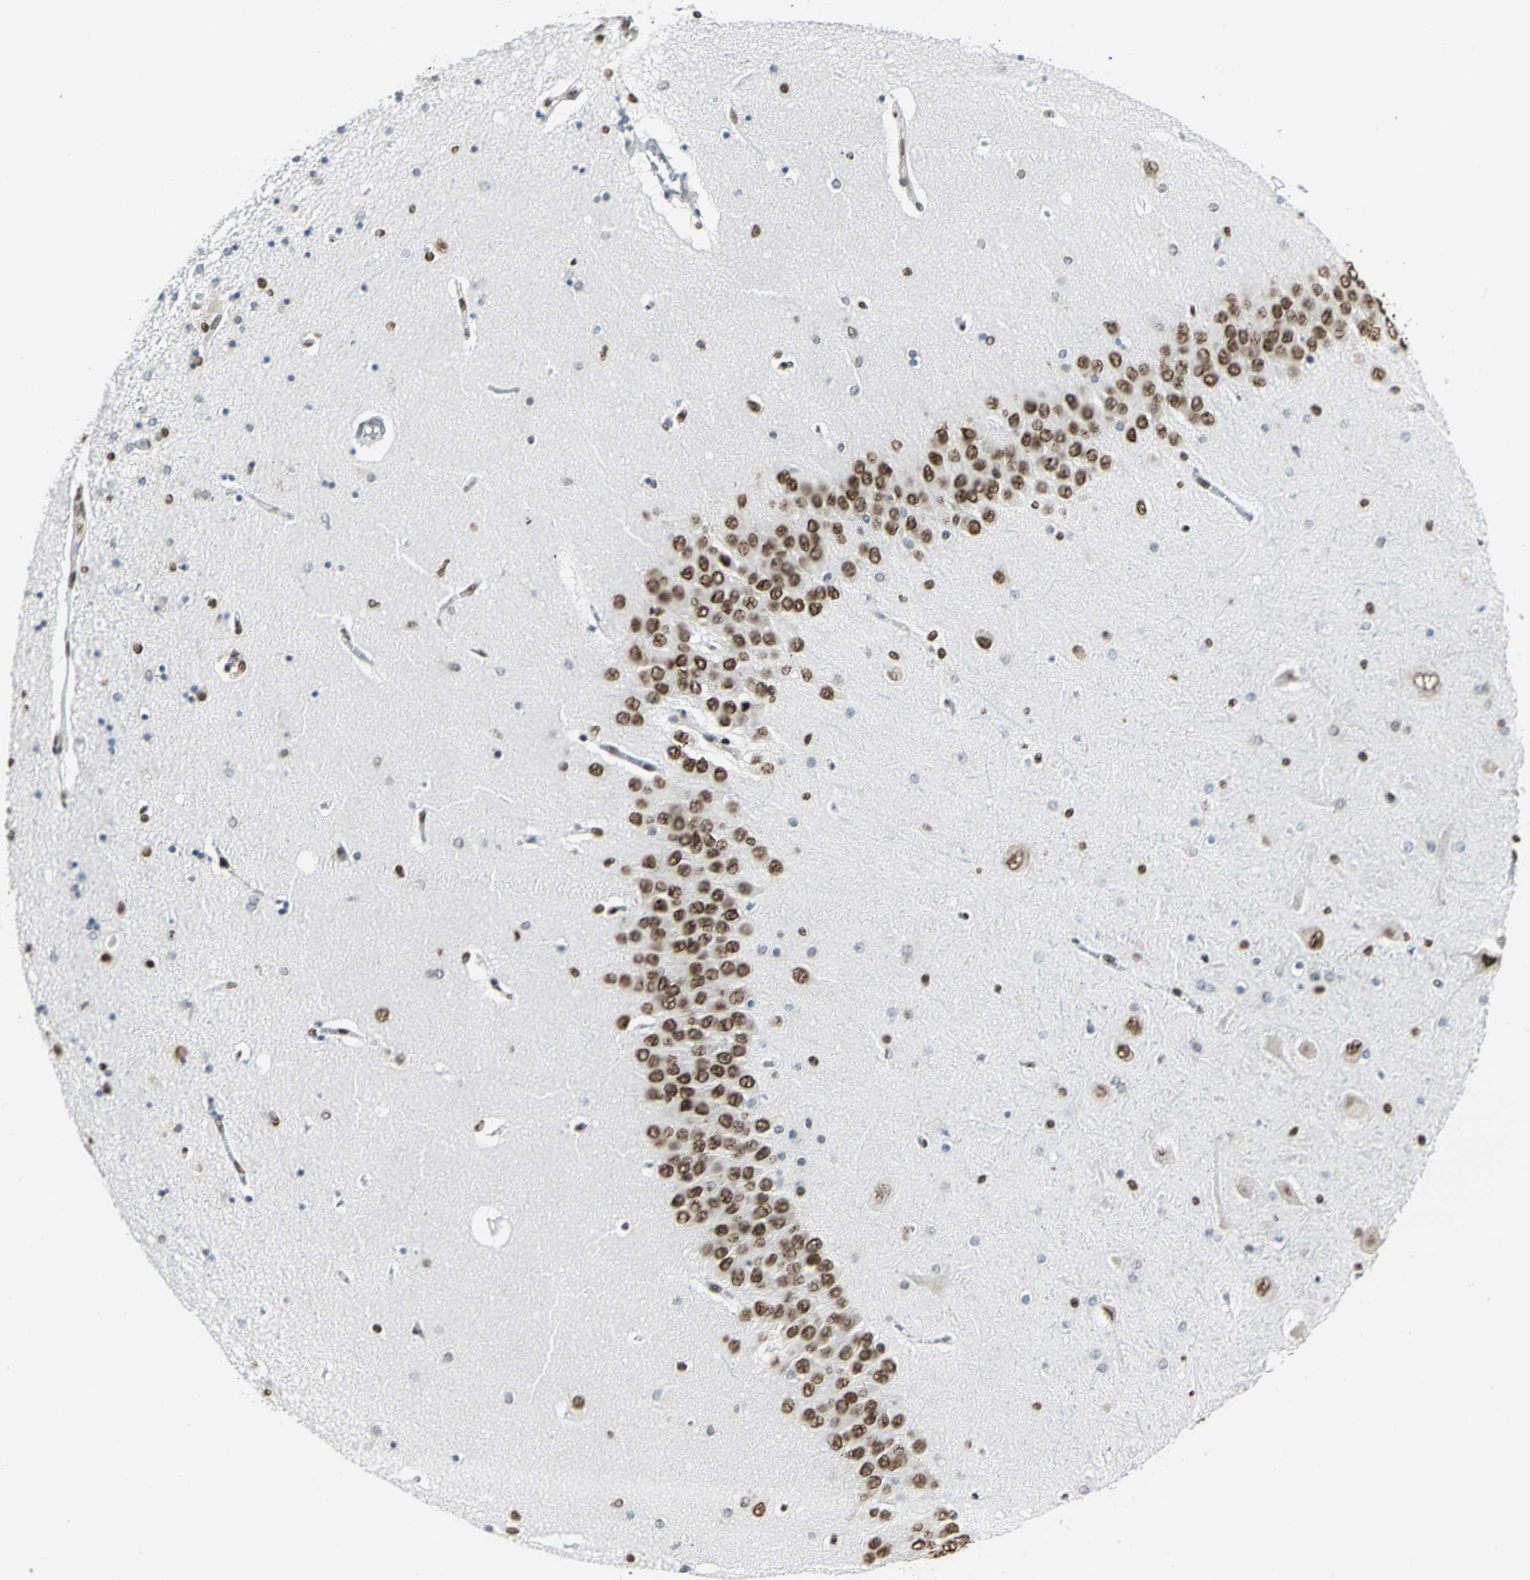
{"staining": {"intensity": "strong", "quantity": "25%-75%", "location": "nuclear"}, "tissue": "hippocampus", "cell_type": "Glial cells", "image_type": "normal", "snomed": [{"axis": "morphology", "description": "Normal tissue, NOS"}, {"axis": "topography", "description": "Hippocampus"}], "caption": "Glial cells show strong nuclear expression in about 25%-75% of cells in normal hippocampus.", "gene": "HNRNPD", "patient": {"sex": "female", "age": 54}}